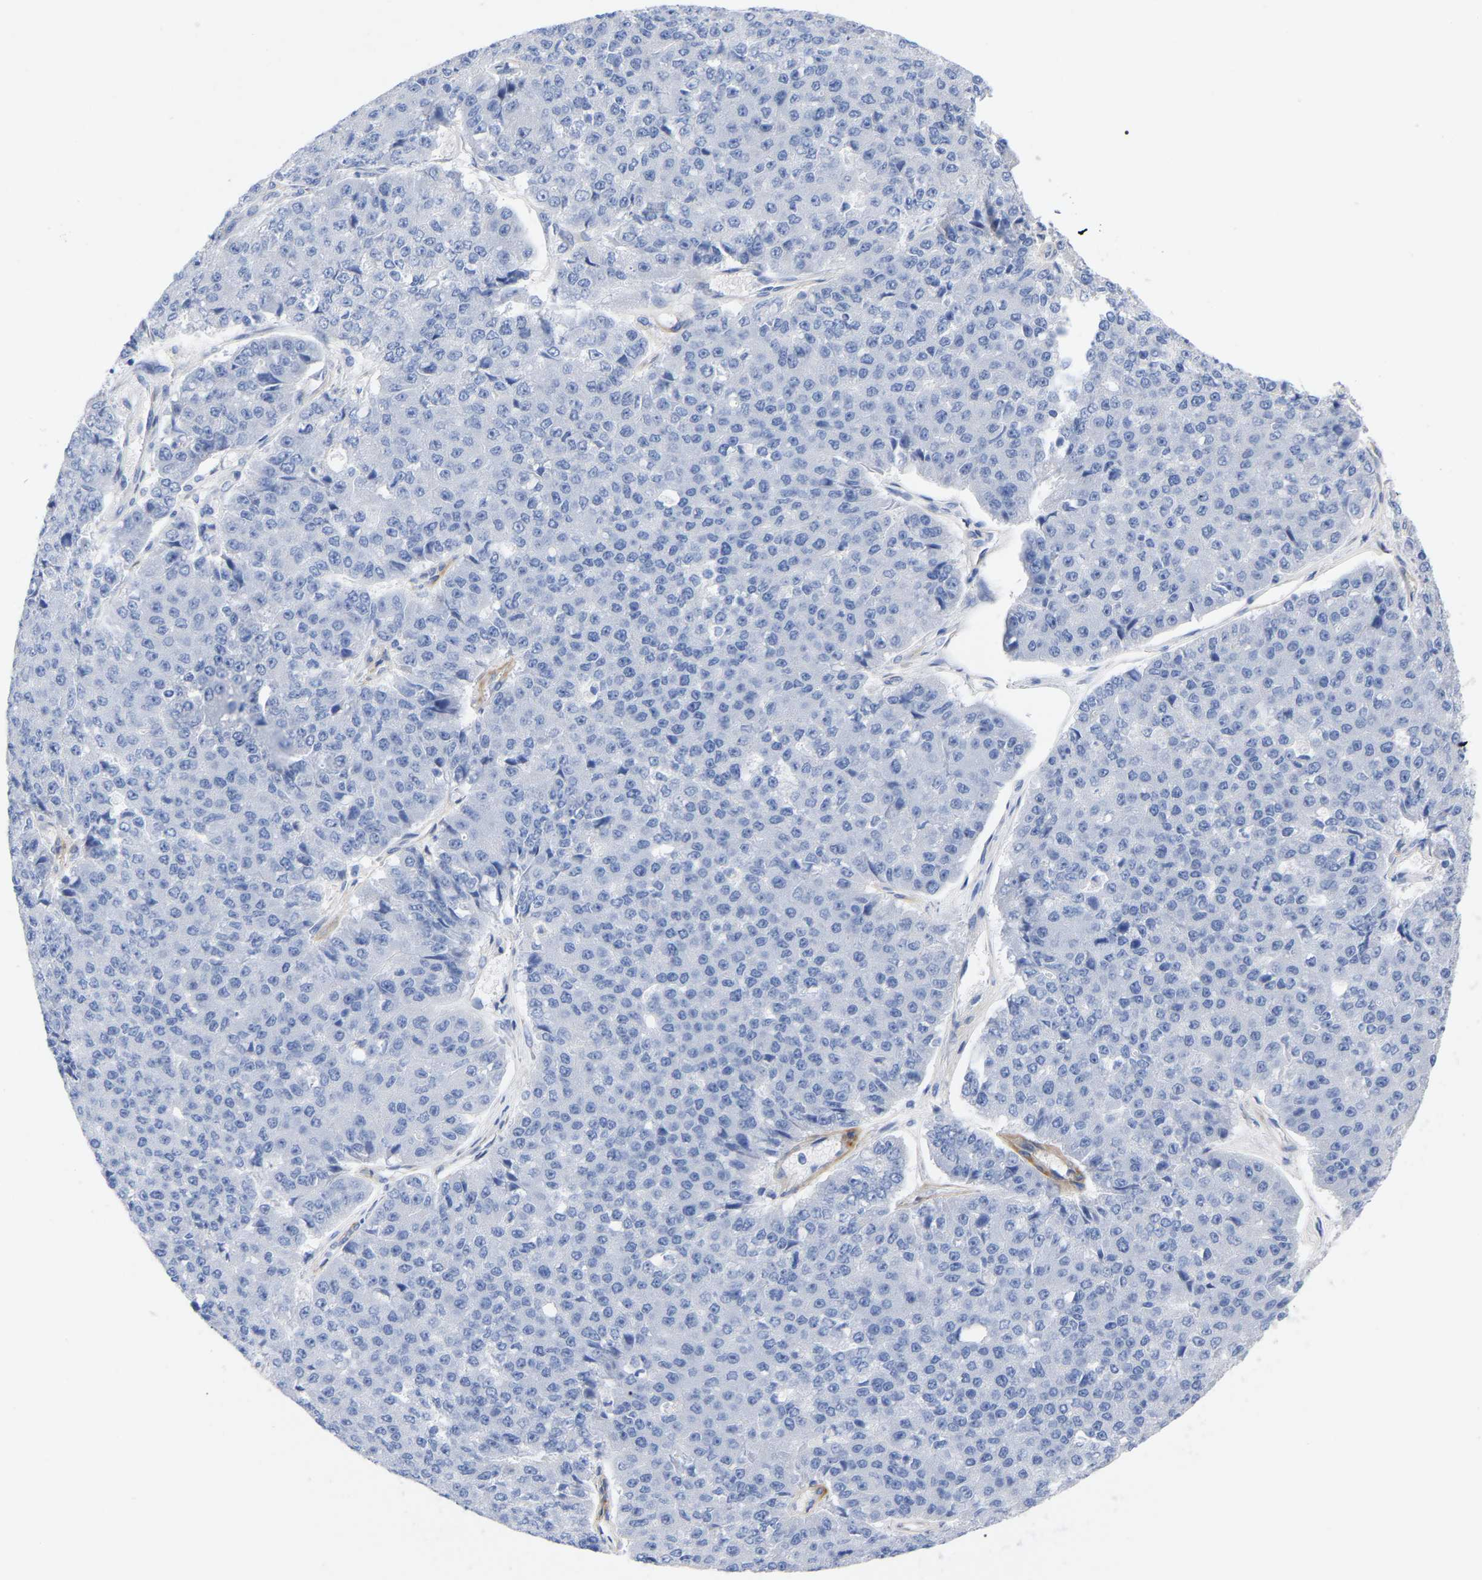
{"staining": {"intensity": "negative", "quantity": "none", "location": "none"}, "tissue": "pancreatic cancer", "cell_type": "Tumor cells", "image_type": "cancer", "snomed": [{"axis": "morphology", "description": "Adenocarcinoma, NOS"}, {"axis": "topography", "description": "Pancreas"}], "caption": "This is an immunohistochemistry image of pancreatic cancer (adenocarcinoma). There is no positivity in tumor cells.", "gene": "HAPLN1", "patient": {"sex": "male", "age": 50}}